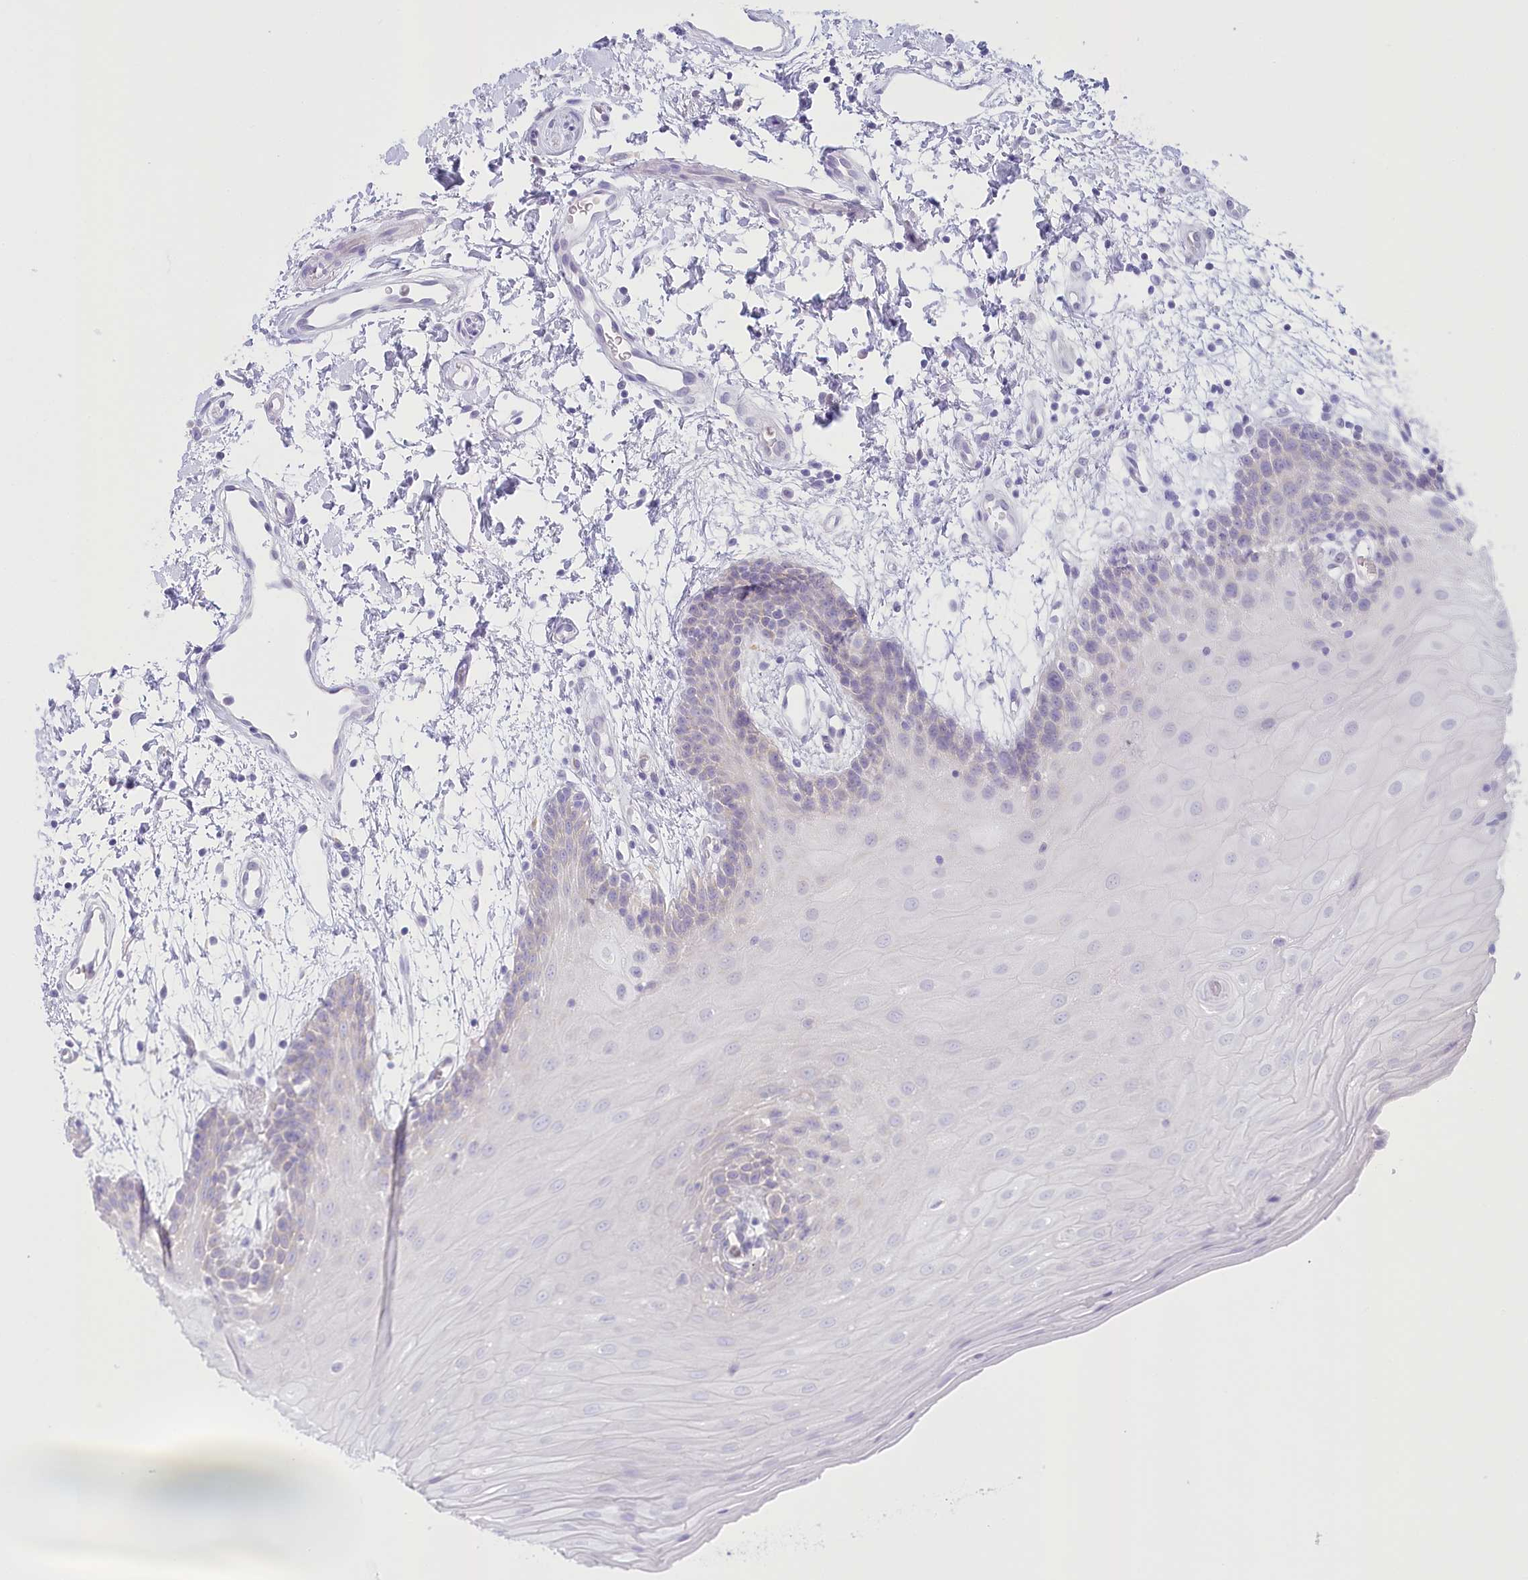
{"staining": {"intensity": "negative", "quantity": "none", "location": "none"}, "tissue": "oral mucosa", "cell_type": "Squamous epithelial cells", "image_type": "normal", "snomed": [{"axis": "morphology", "description": "Normal tissue, NOS"}, {"axis": "topography", "description": "Skeletal muscle"}, {"axis": "topography", "description": "Oral tissue"}, {"axis": "topography", "description": "Salivary gland"}, {"axis": "topography", "description": "Peripheral nerve tissue"}], "caption": "IHC micrograph of benign oral mucosa: oral mucosa stained with DAB reveals no significant protein positivity in squamous epithelial cells.", "gene": "COMMD3", "patient": {"sex": "male", "age": 54}}